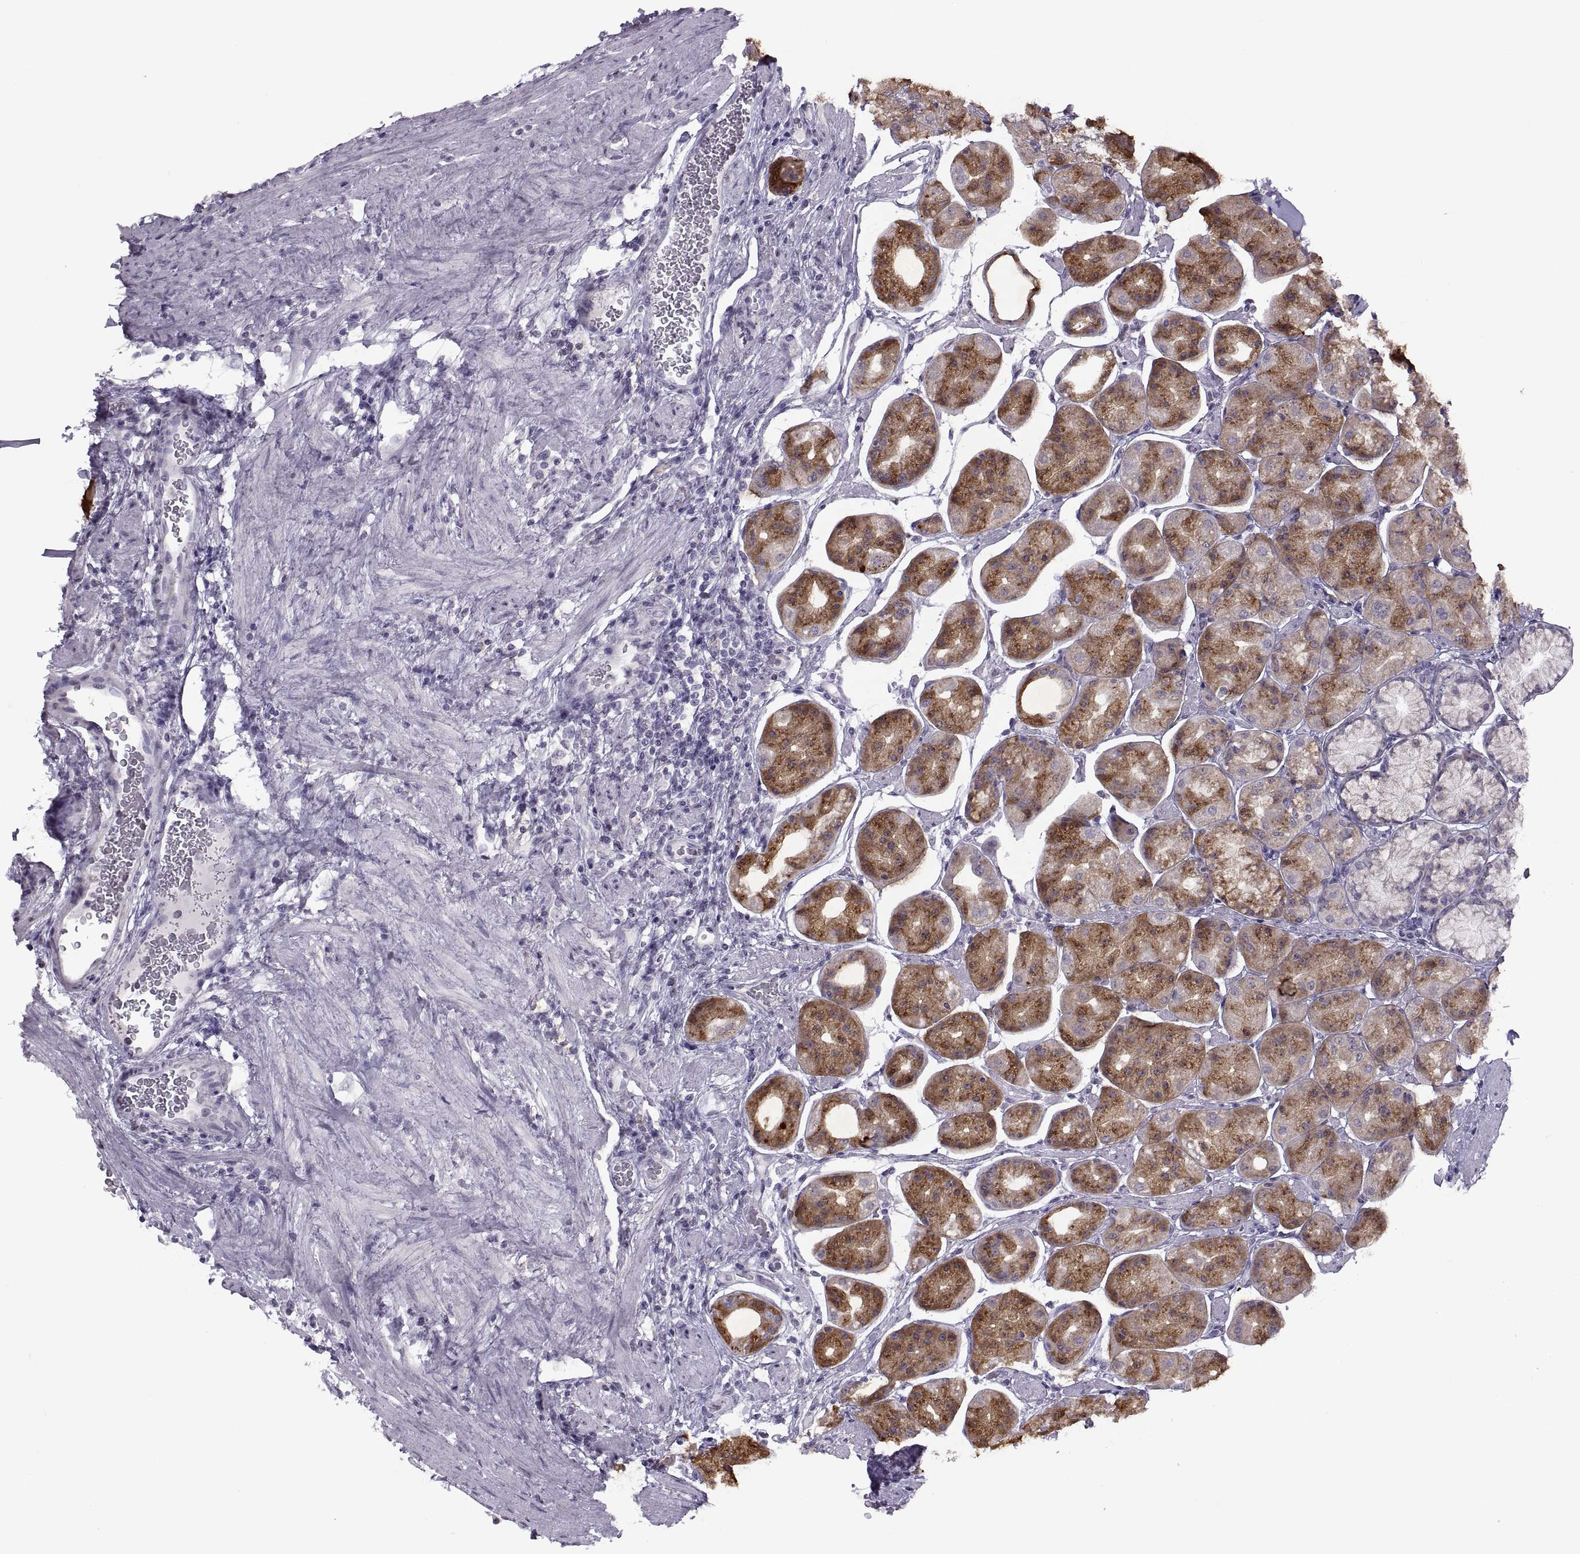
{"staining": {"intensity": "strong", "quantity": "25%-75%", "location": "cytoplasmic/membranous"}, "tissue": "stomach", "cell_type": "Glandular cells", "image_type": "normal", "snomed": [{"axis": "morphology", "description": "Normal tissue, NOS"}, {"axis": "morphology", "description": "Adenocarcinoma, NOS"}, {"axis": "morphology", "description": "Adenocarcinoma, High grade"}, {"axis": "topography", "description": "Stomach, upper"}, {"axis": "topography", "description": "Stomach"}], "caption": "Protein analysis of unremarkable stomach displays strong cytoplasmic/membranous staining in approximately 25%-75% of glandular cells. The staining is performed using DAB (3,3'-diaminobenzidine) brown chromogen to label protein expression. The nuclei are counter-stained blue using hematoxylin.", "gene": "ASIC2", "patient": {"sex": "female", "age": 65}}